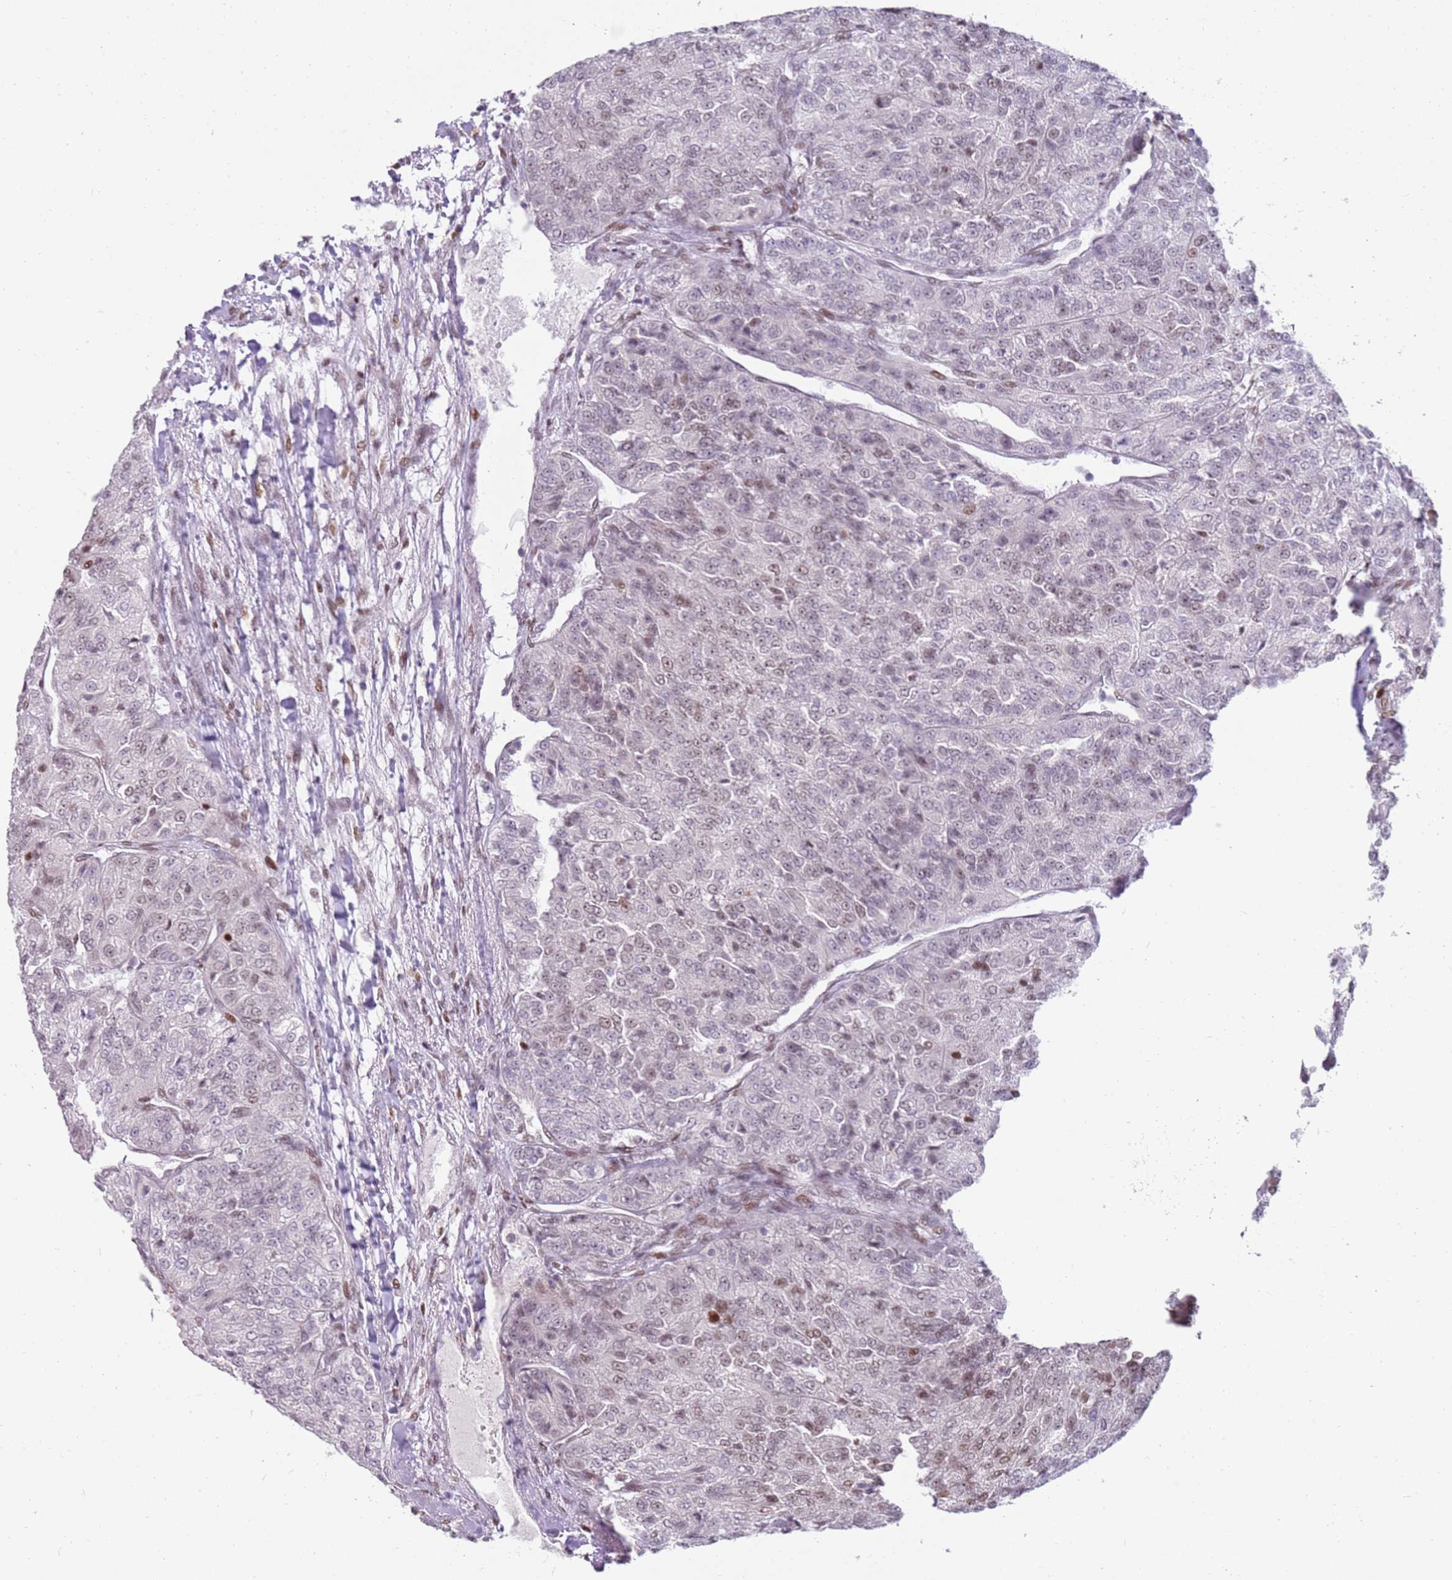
{"staining": {"intensity": "weak", "quantity": "<25%", "location": "nuclear"}, "tissue": "renal cancer", "cell_type": "Tumor cells", "image_type": "cancer", "snomed": [{"axis": "morphology", "description": "Adenocarcinoma, NOS"}, {"axis": "topography", "description": "Kidney"}], "caption": "IHC of human adenocarcinoma (renal) exhibits no expression in tumor cells. The staining is performed using DAB brown chromogen with nuclei counter-stained in using hematoxylin.", "gene": "PHC2", "patient": {"sex": "female", "age": 63}}